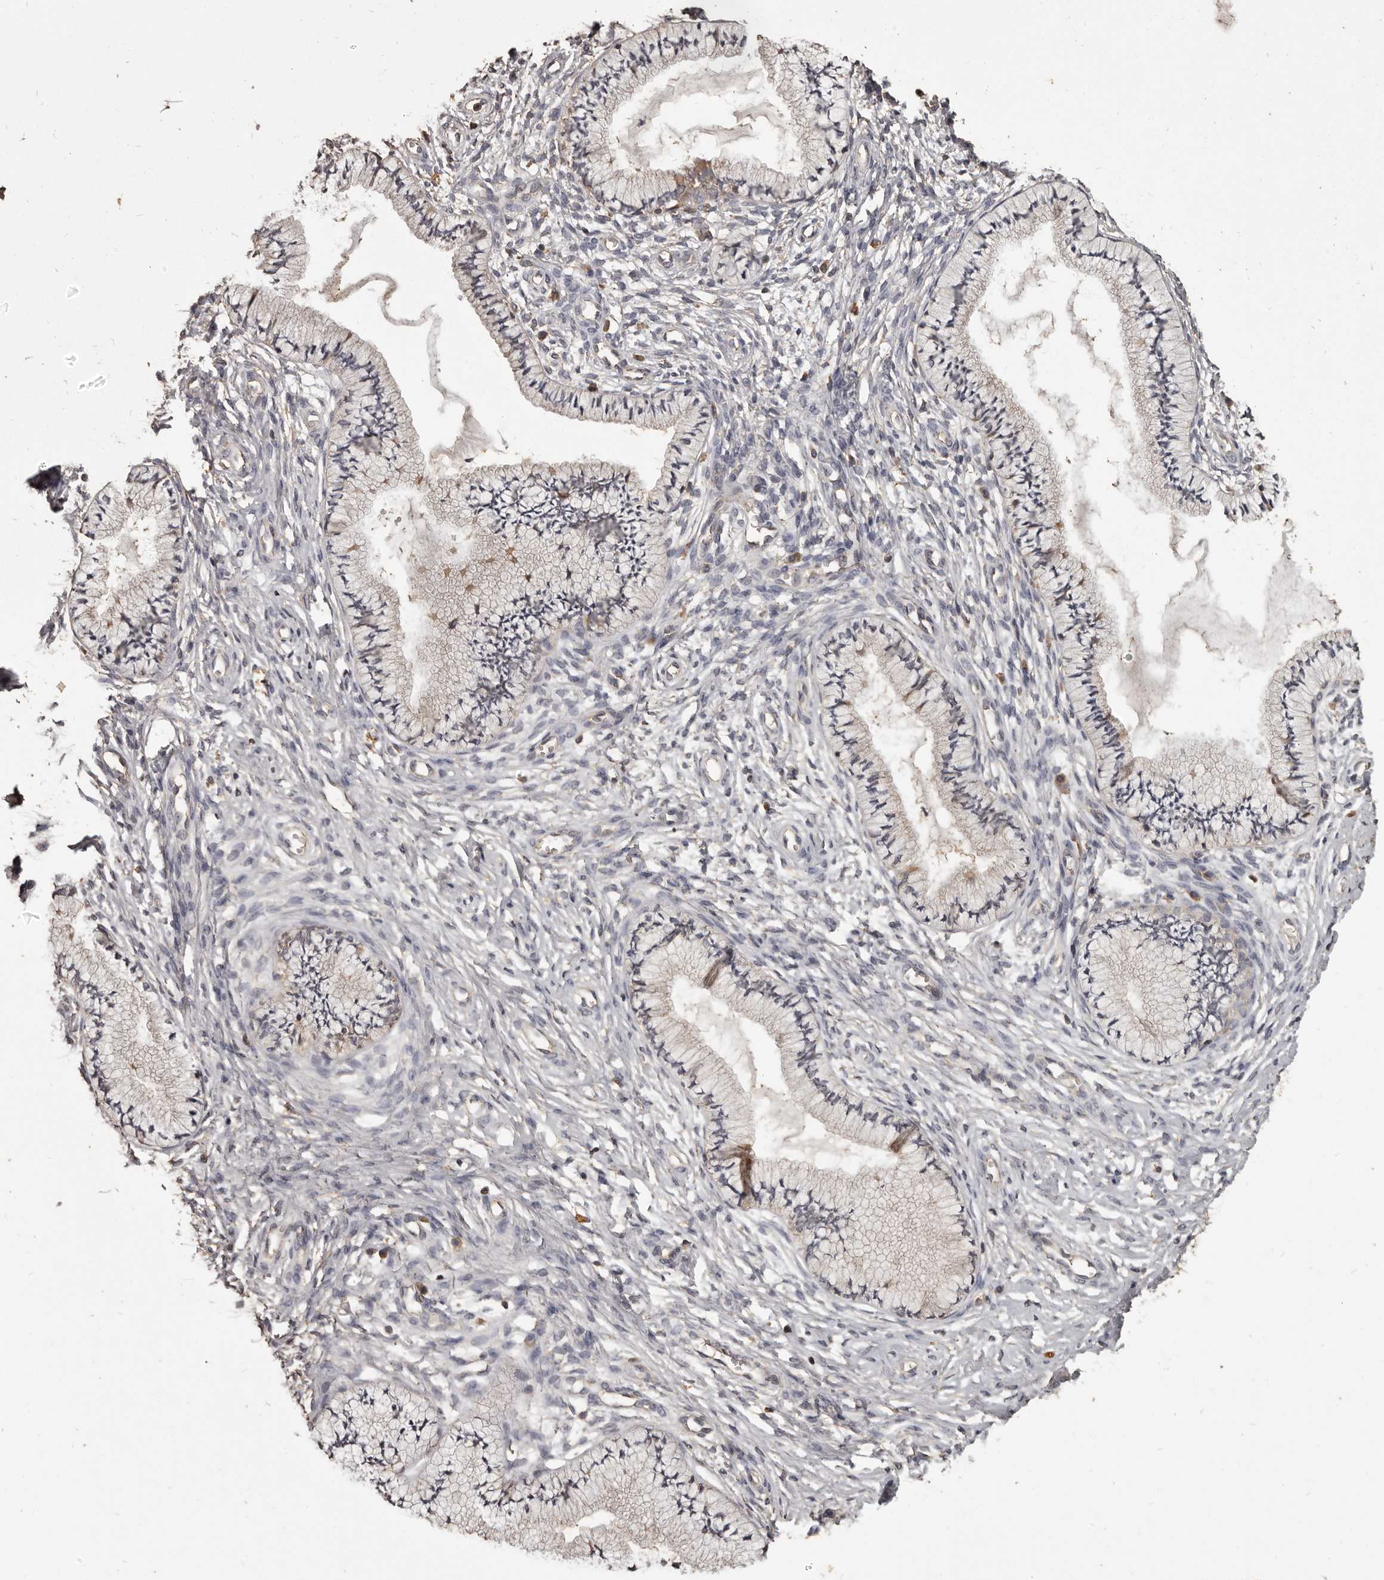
{"staining": {"intensity": "weak", "quantity": "<25%", "location": "cytoplasmic/membranous"}, "tissue": "cervix", "cell_type": "Glandular cells", "image_type": "normal", "snomed": [{"axis": "morphology", "description": "Normal tissue, NOS"}, {"axis": "topography", "description": "Cervix"}], "caption": "Immunohistochemistry photomicrograph of unremarkable cervix stained for a protein (brown), which shows no expression in glandular cells. (DAB (3,3'-diaminobenzidine) immunohistochemistry visualized using brightfield microscopy, high magnification).", "gene": "MGAT5", "patient": {"sex": "female", "age": 36}}